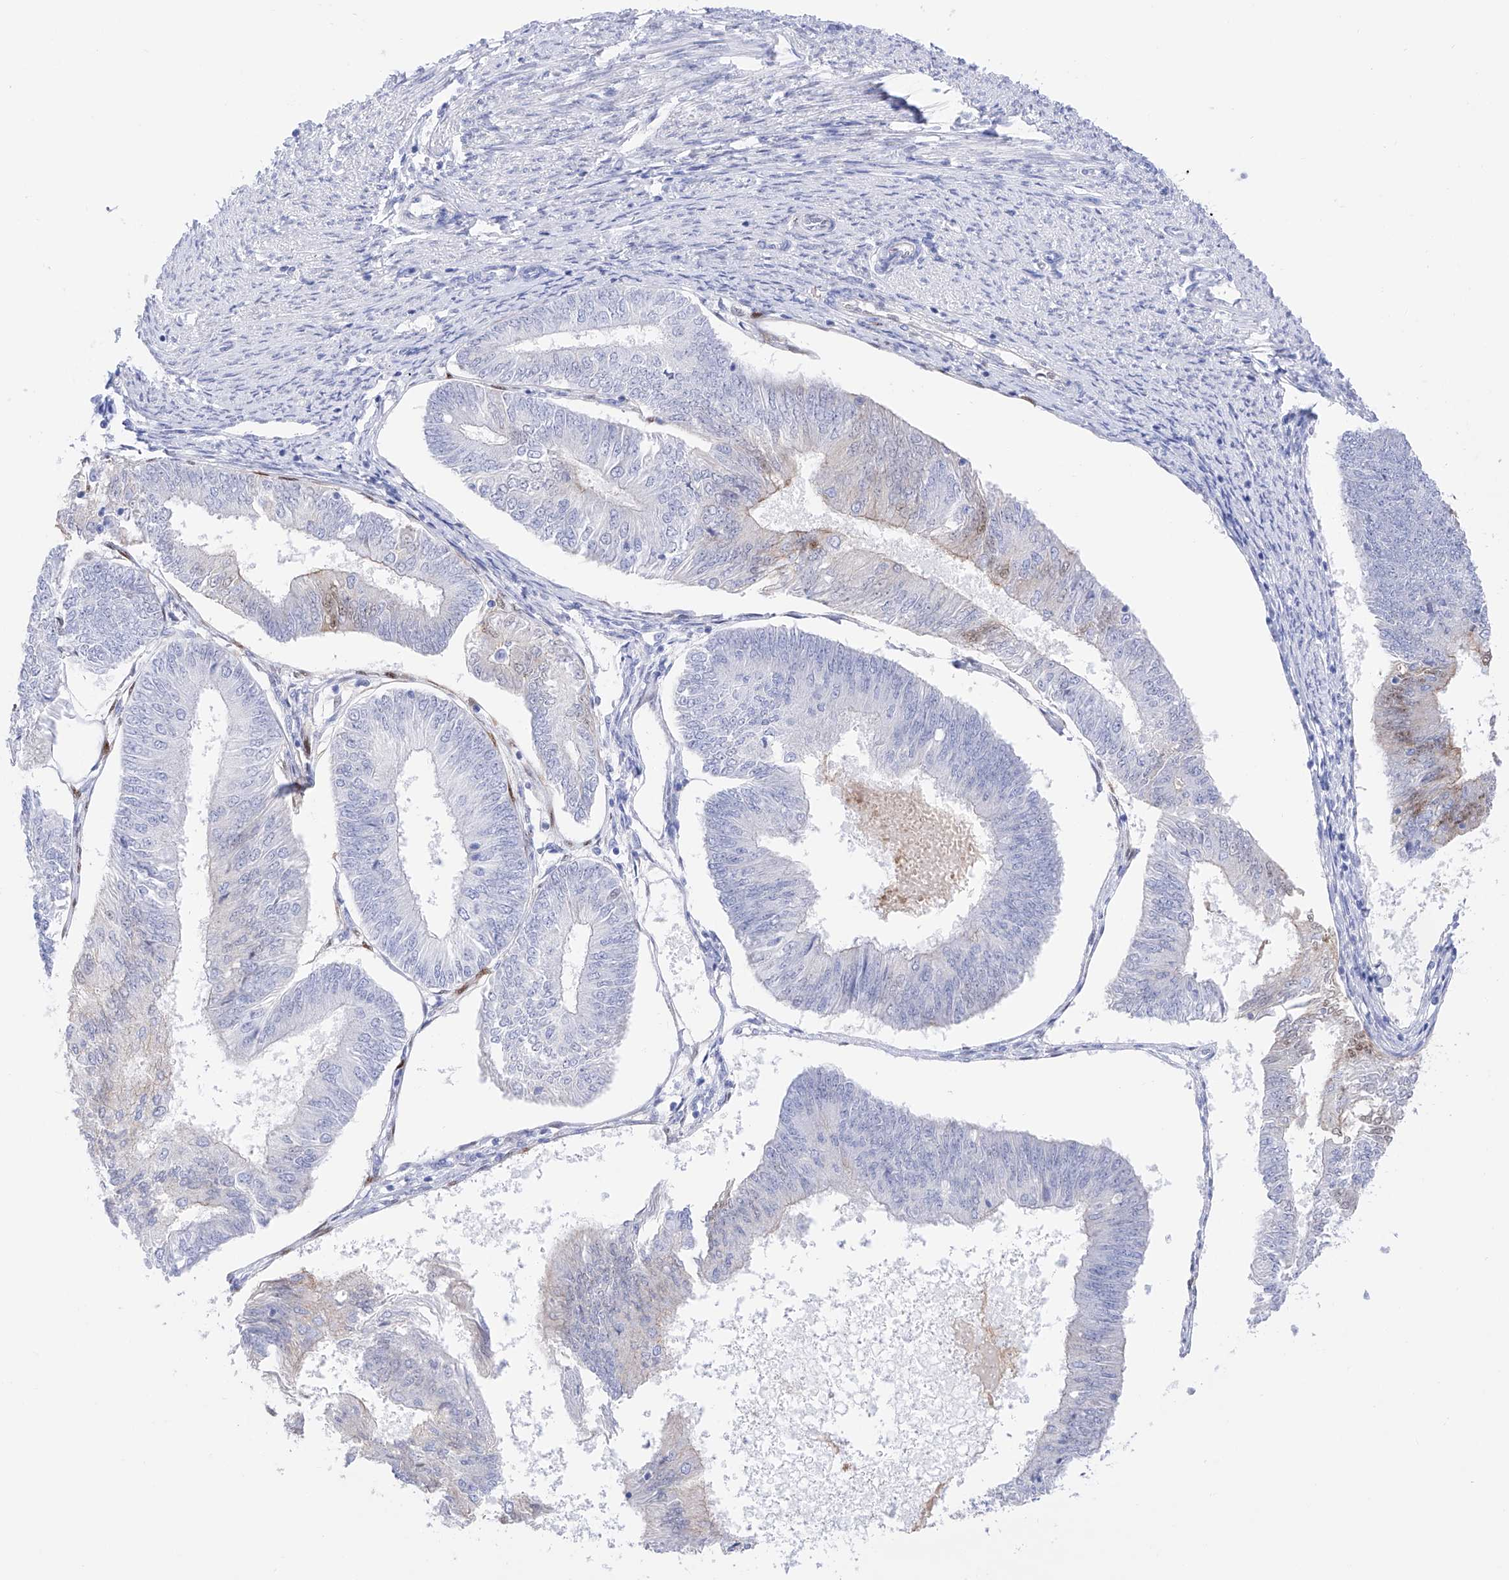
{"staining": {"intensity": "weak", "quantity": "<25%", "location": "nuclear"}, "tissue": "endometrial cancer", "cell_type": "Tumor cells", "image_type": "cancer", "snomed": [{"axis": "morphology", "description": "Adenocarcinoma, NOS"}, {"axis": "topography", "description": "Endometrium"}], "caption": "There is no significant staining in tumor cells of endometrial cancer. The staining was performed using DAB (3,3'-diaminobenzidine) to visualize the protein expression in brown, while the nuclei were stained in blue with hematoxylin (Magnification: 20x).", "gene": "TRPC7", "patient": {"sex": "female", "age": 58}}